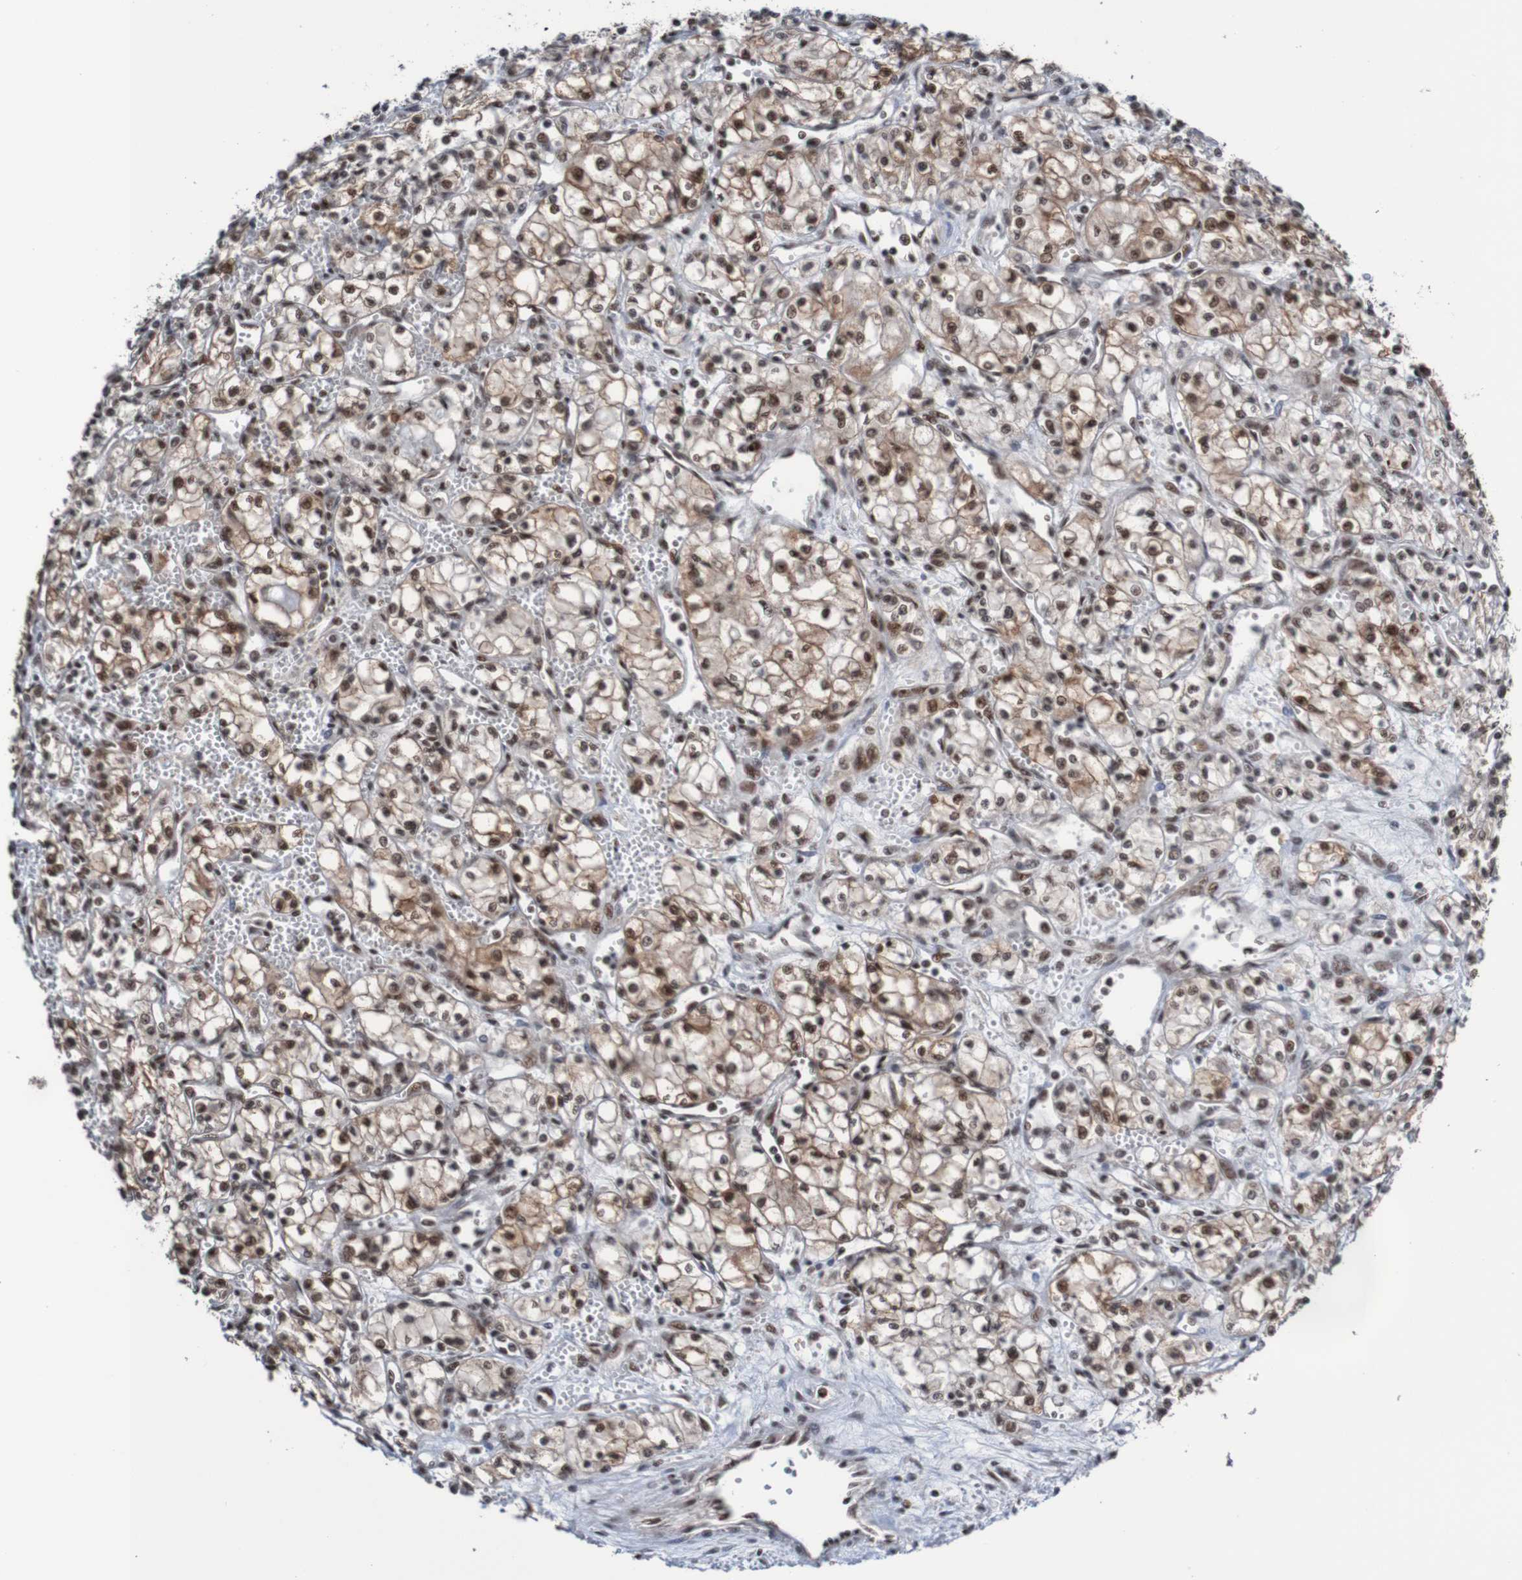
{"staining": {"intensity": "weak", "quantity": "25%-75%", "location": "cytoplasmic/membranous,nuclear"}, "tissue": "renal cancer", "cell_type": "Tumor cells", "image_type": "cancer", "snomed": [{"axis": "morphology", "description": "Normal tissue, NOS"}, {"axis": "morphology", "description": "Adenocarcinoma, NOS"}, {"axis": "topography", "description": "Kidney"}], "caption": "The photomicrograph demonstrates immunohistochemical staining of renal cancer. There is weak cytoplasmic/membranous and nuclear expression is identified in approximately 25%-75% of tumor cells.", "gene": "CDC5L", "patient": {"sex": "male", "age": 59}}